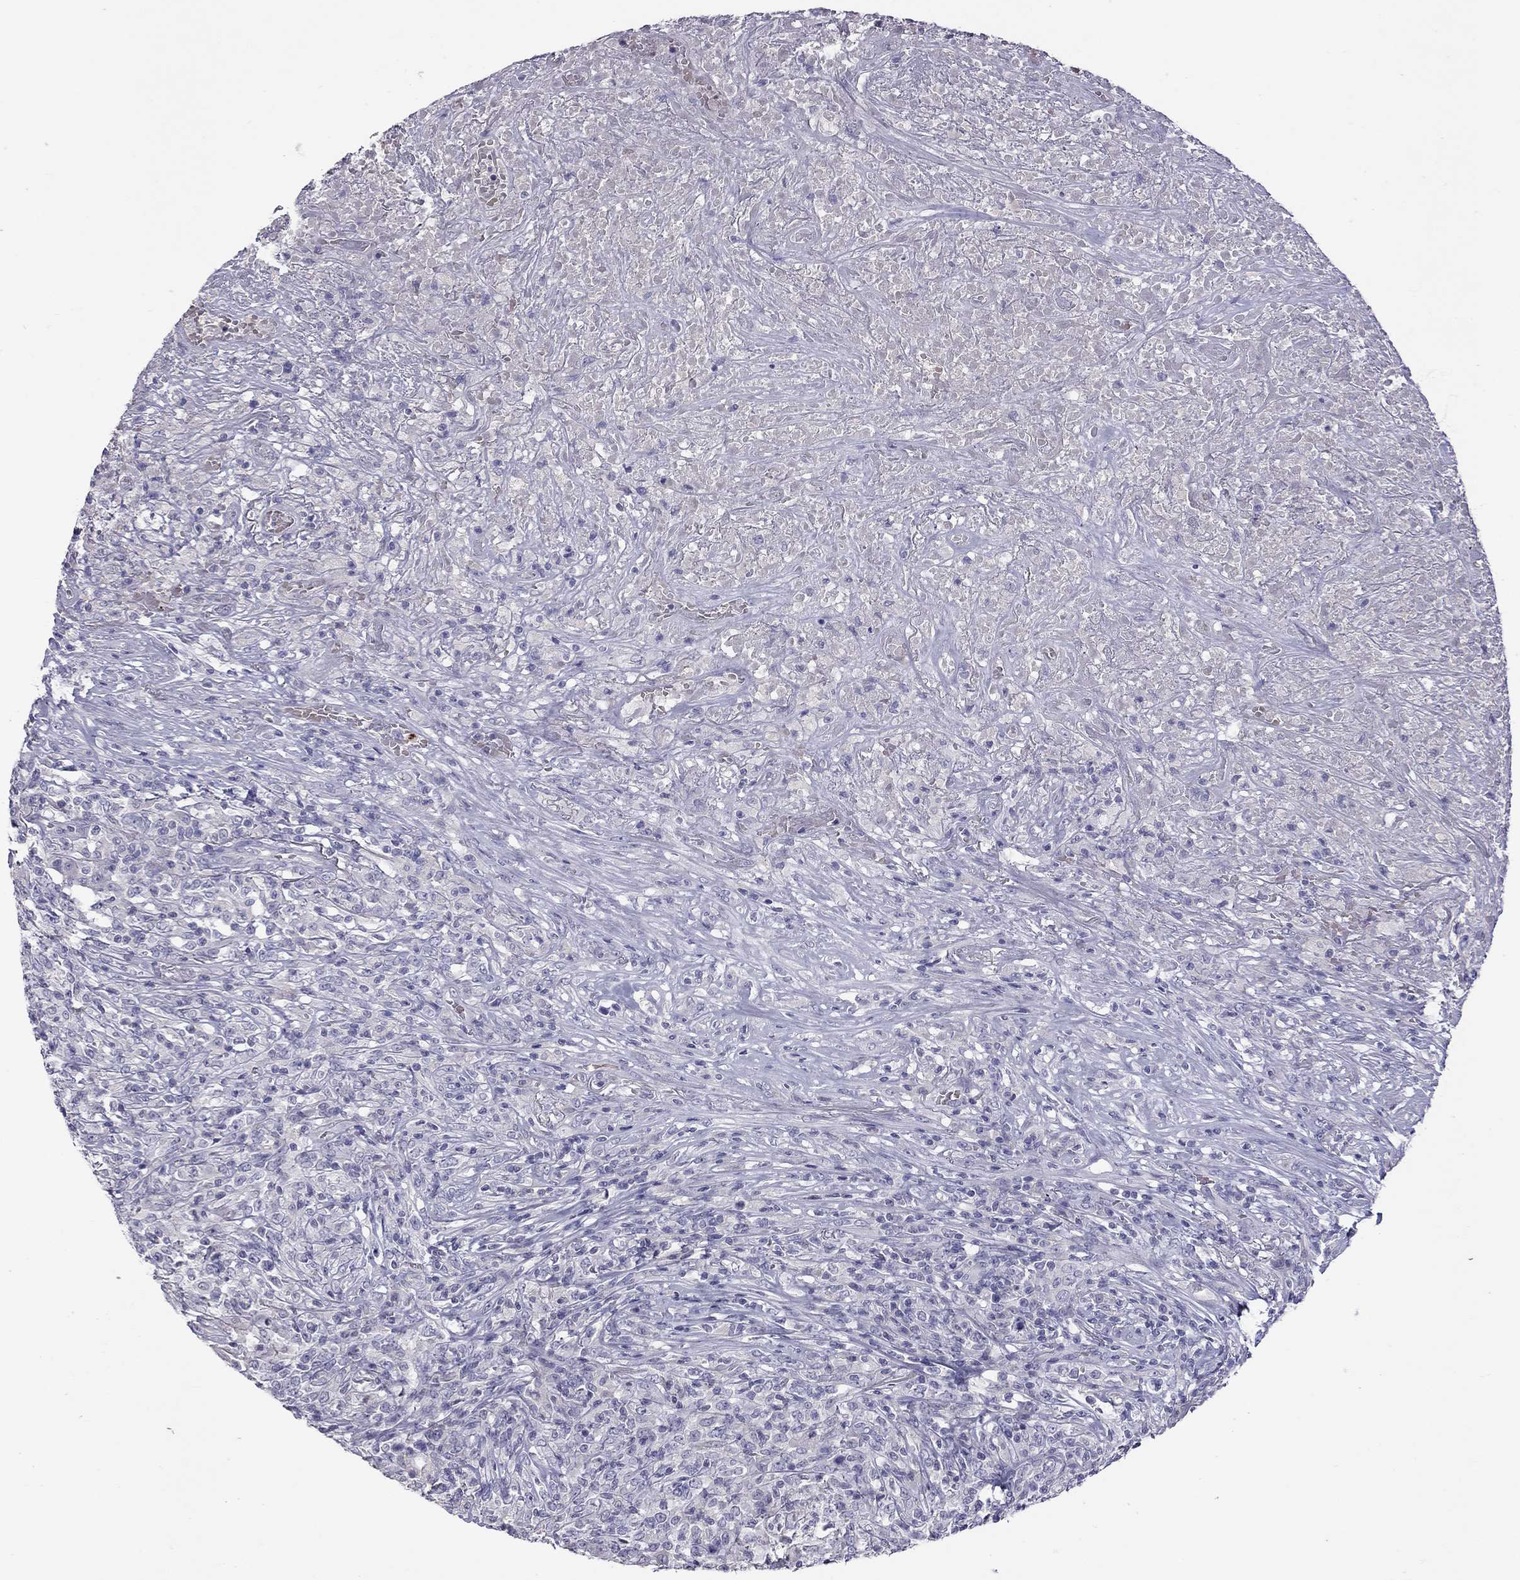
{"staining": {"intensity": "negative", "quantity": "none", "location": "none"}, "tissue": "lymphoma", "cell_type": "Tumor cells", "image_type": "cancer", "snomed": [{"axis": "morphology", "description": "Malignant lymphoma, non-Hodgkin's type, High grade"}, {"axis": "topography", "description": "Lung"}], "caption": "Micrograph shows no protein expression in tumor cells of lymphoma tissue.", "gene": "MUC16", "patient": {"sex": "male", "age": 79}}